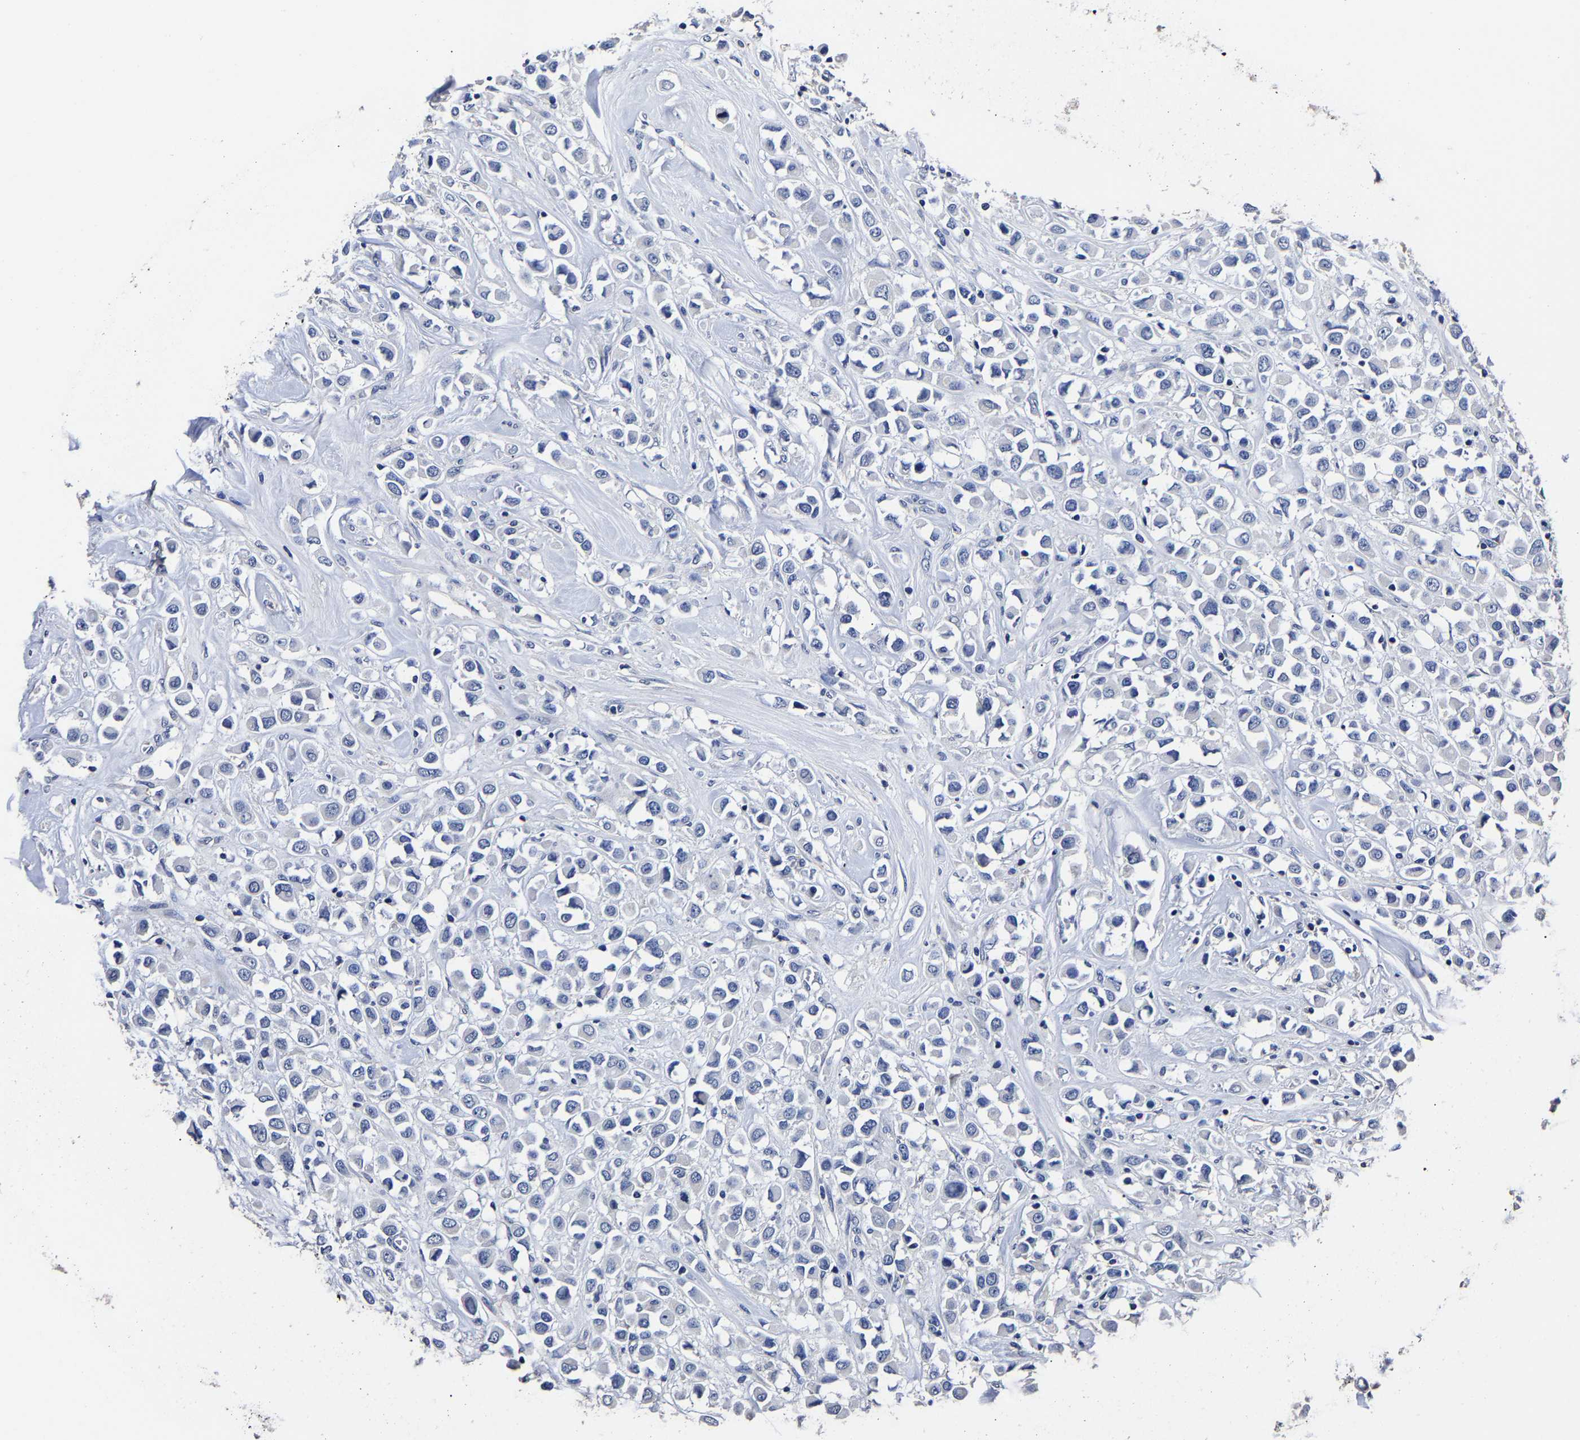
{"staining": {"intensity": "negative", "quantity": "none", "location": "none"}, "tissue": "breast cancer", "cell_type": "Tumor cells", "image_type": "cancer", "snomed": [{"axis": "morphology", "description": "Duct carcinoma"}, {"axis": "topography", "description": "Breast"}], "caption": "Tumor cells are negative for brown protein staining in breast cancer (invasive ductal carcinoma). (DAB immunohistochemistry, high magnification).", "gene": "AKAP4", "patient": {"sex": "female", "age": 61}}